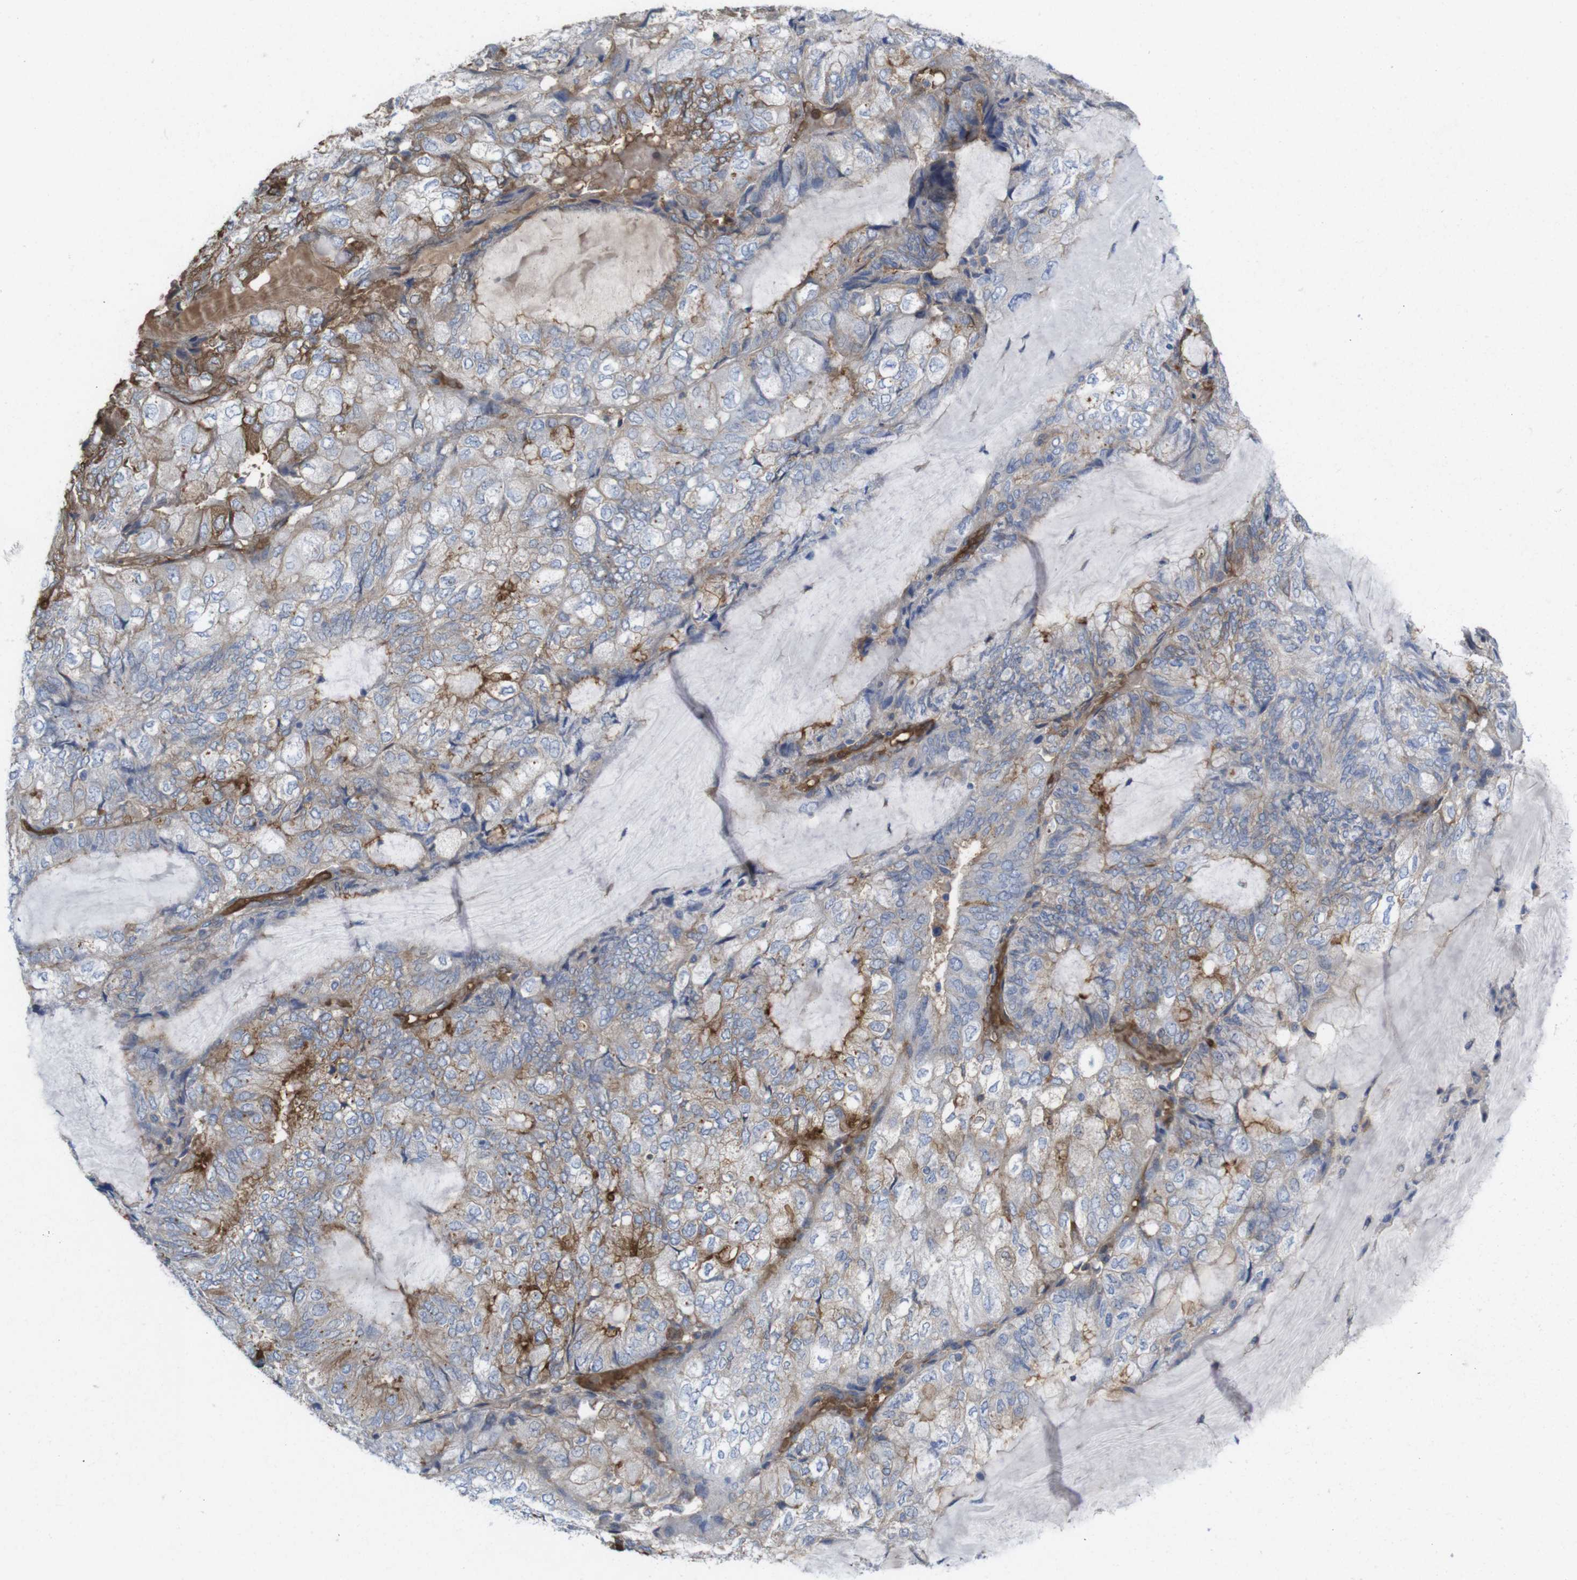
{"staining": {"intensity": "moderate", "quantity": "<25%", "location": "cytoplasmic/membranous"}, "tissue": "endometrial cancer", "cell_type": "Tumor cells", "image_type": "cancer", "snomed": [{"axis": "morphology", "description": "Adenocarcinoma, NOS"}, {"axis": "topography", "description": "Endometrium"}], "caption": "A brown stain labels moderate cytoplasmic/membranous staining of a protein in human endometrial cancer tumor cells. (IHC, brightfield microscopy, high magnification).", "gene": "CYBRD1", "patient": {"sex": "female", "age": 81}}